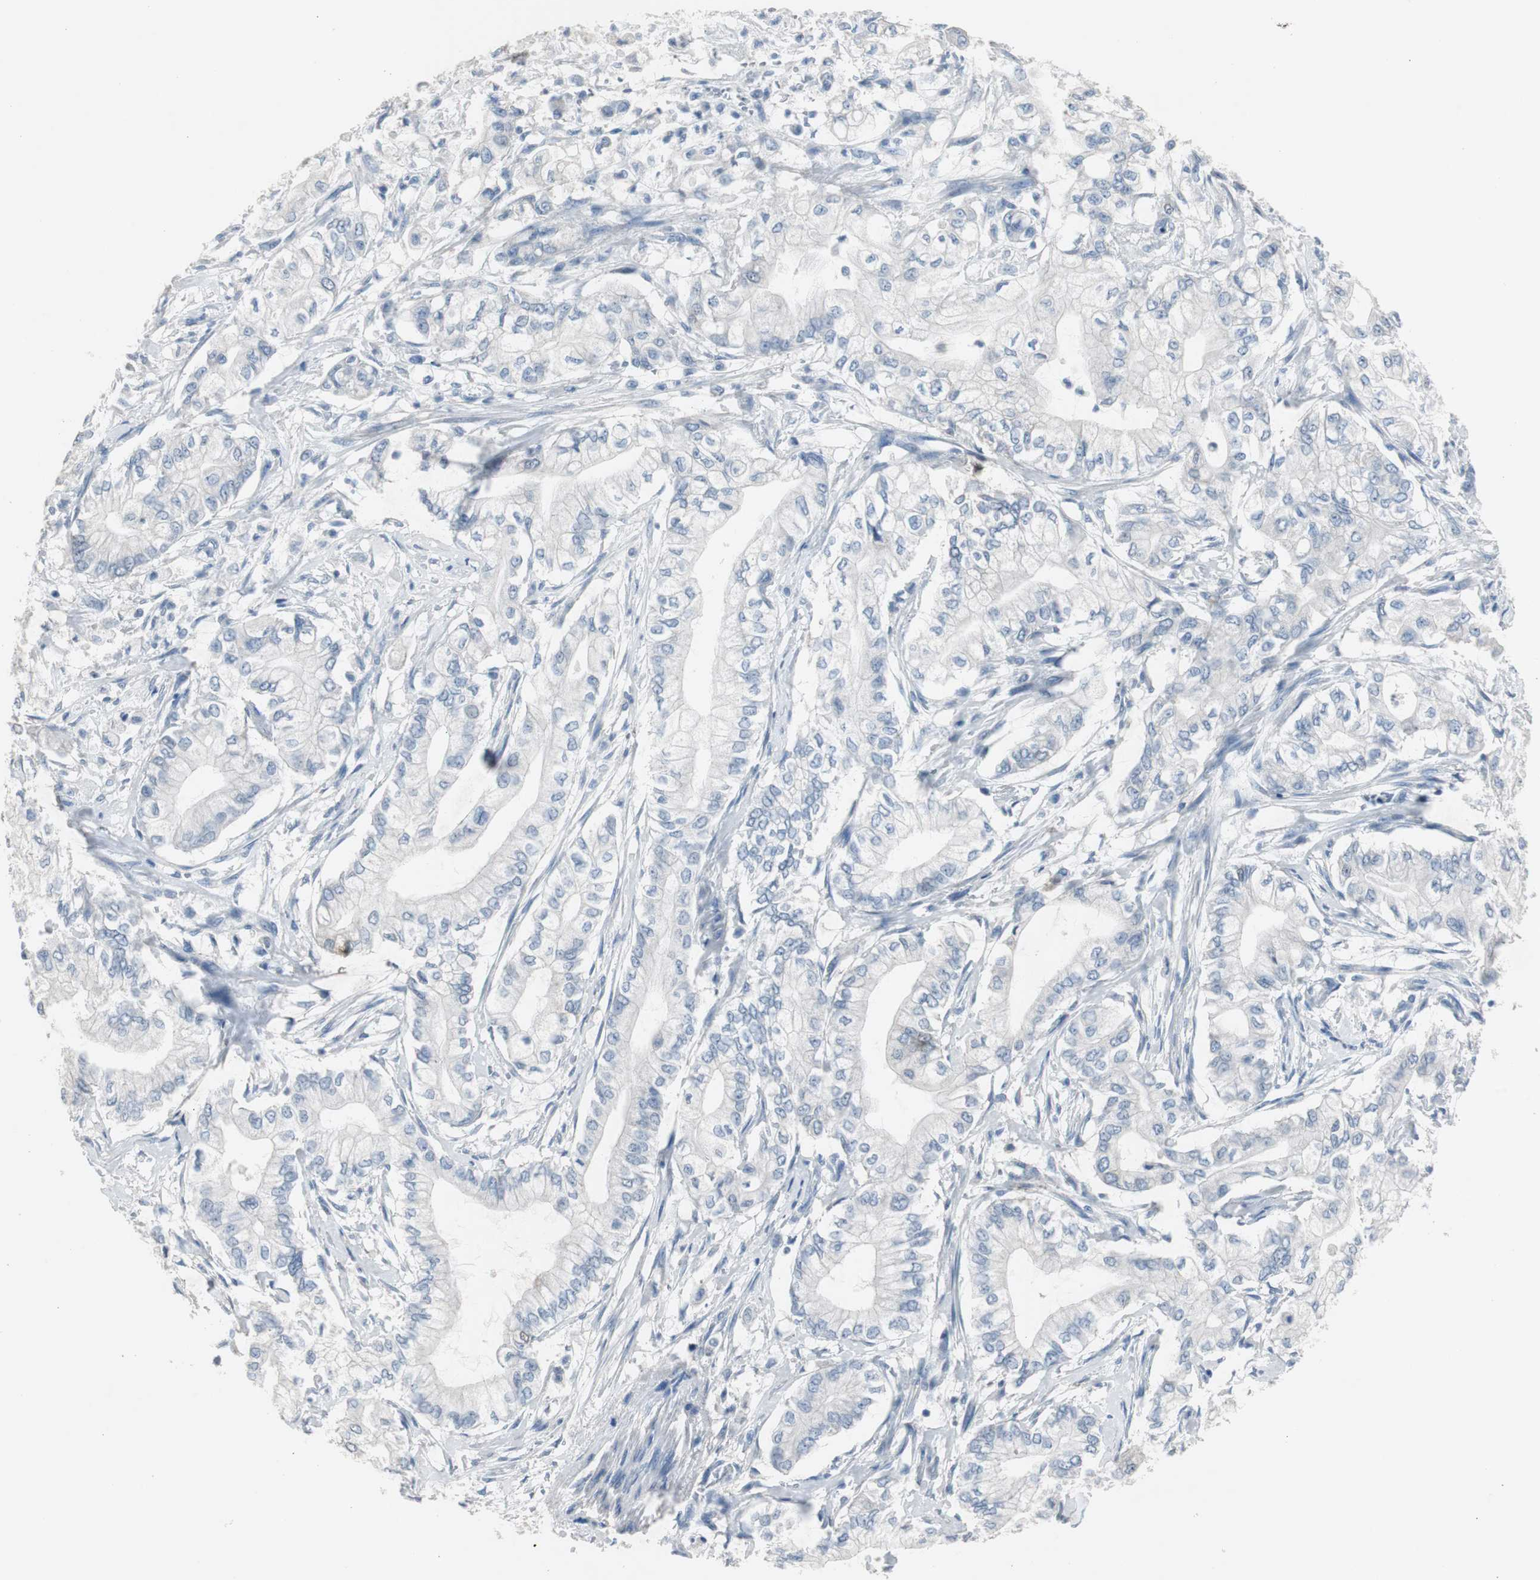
{"staining": {"intensity": "negative", "quantity": "none", "location": "none"}, "tissue": "pancreatic cancer", "cell_type": "Tumor cells", "image_type": "cancer", "snomed": [{"axis": "morphology", "description": "Adenocarcinoma, NOS"}, {"axis": "topography", "description": "Pancreas"}], "caption": "Image shows no significant protein expression in tumor cells of pancreatic cancer. (Stains: DAB (3,3'-diaminobenzidine) immunohistochemistry (IHC) with hematoxylin counter stain, Microscopy: brightfield microscopy at high magnification).", "gene": "TK1", "patient": {"sex": "male", "age": 70}}